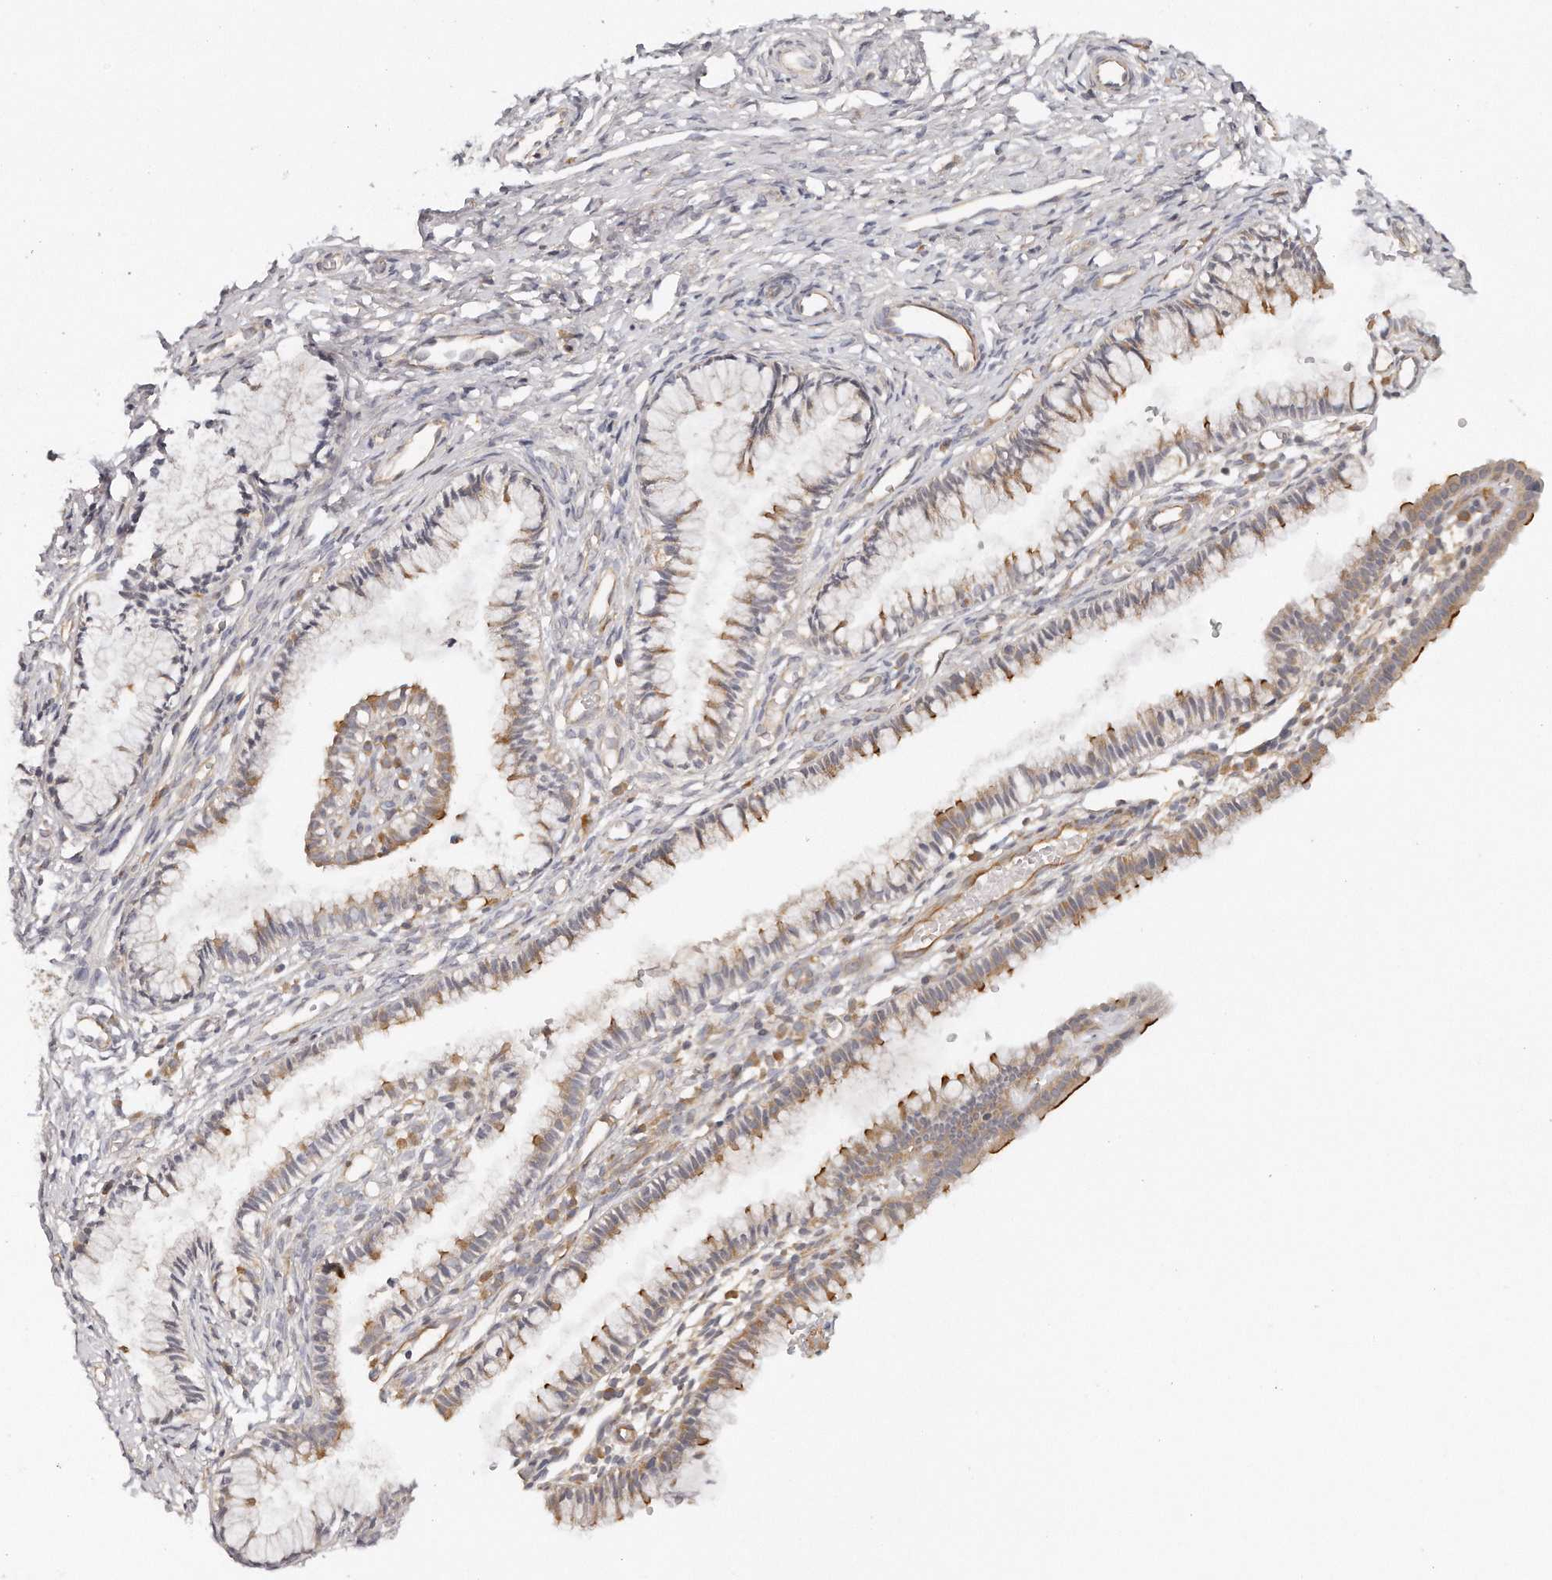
{"staining": {"intensity": "moderate", "quantity": "25%-75%", "location": "cytoplasmic/membranous"}, "tissue": "cervix", "cell_type": "Glandular cells", "image_type": "normal", "snomed": [{"axis": "morphology", "description": "Normal tissue, NOS"}, {"axis": "topography", "description": "Cervix"}], "caption": "Normal cervix exhibits moderate cytoplasmic/membranous expression in approximately 25%-75% of glandular cells.", "gene": "TTLL4", "patient": {"sex": "female", "age": 27}}